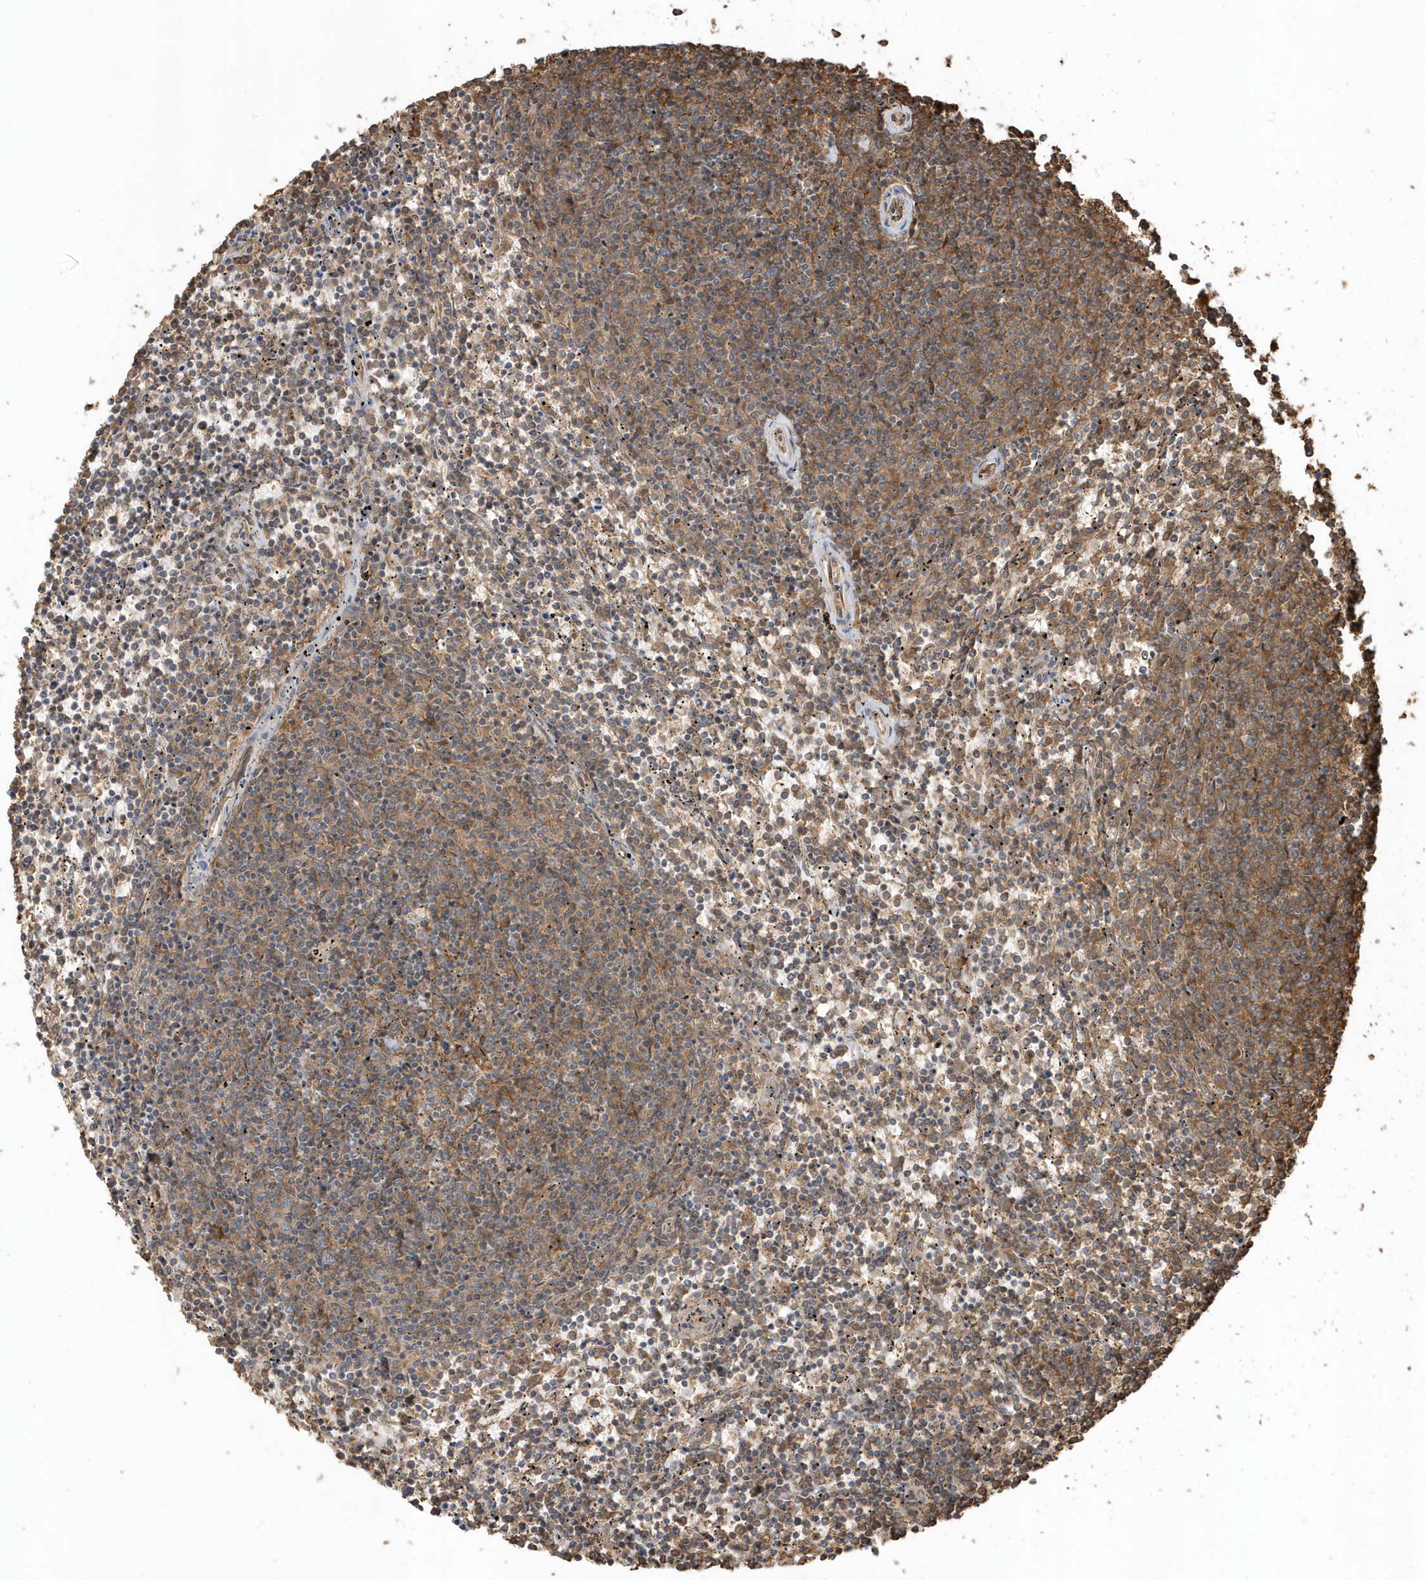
{"staining": {"intensity": "moderate", "quantity": "25%-75%", "location": "cytoplasmic/membranous"}, "tissue": "lymphoma", "cell_type": "Tumor cells", "image_type": "cancer", "snomed": [{"axis": "morphology", "description": "Malignant lymphoma, non-Hodgkin's type, Low grade"}, {"axis": "topography", "description": "Spleen"}], "caption": "Immunohistochemical staining of lymphoma shows moderate cytoplasmic/membranous protein staining in about 25%-75% of tumor cells.", "gene": "ZBTB8A", "patient": {"sex": "female", "age": 50}}